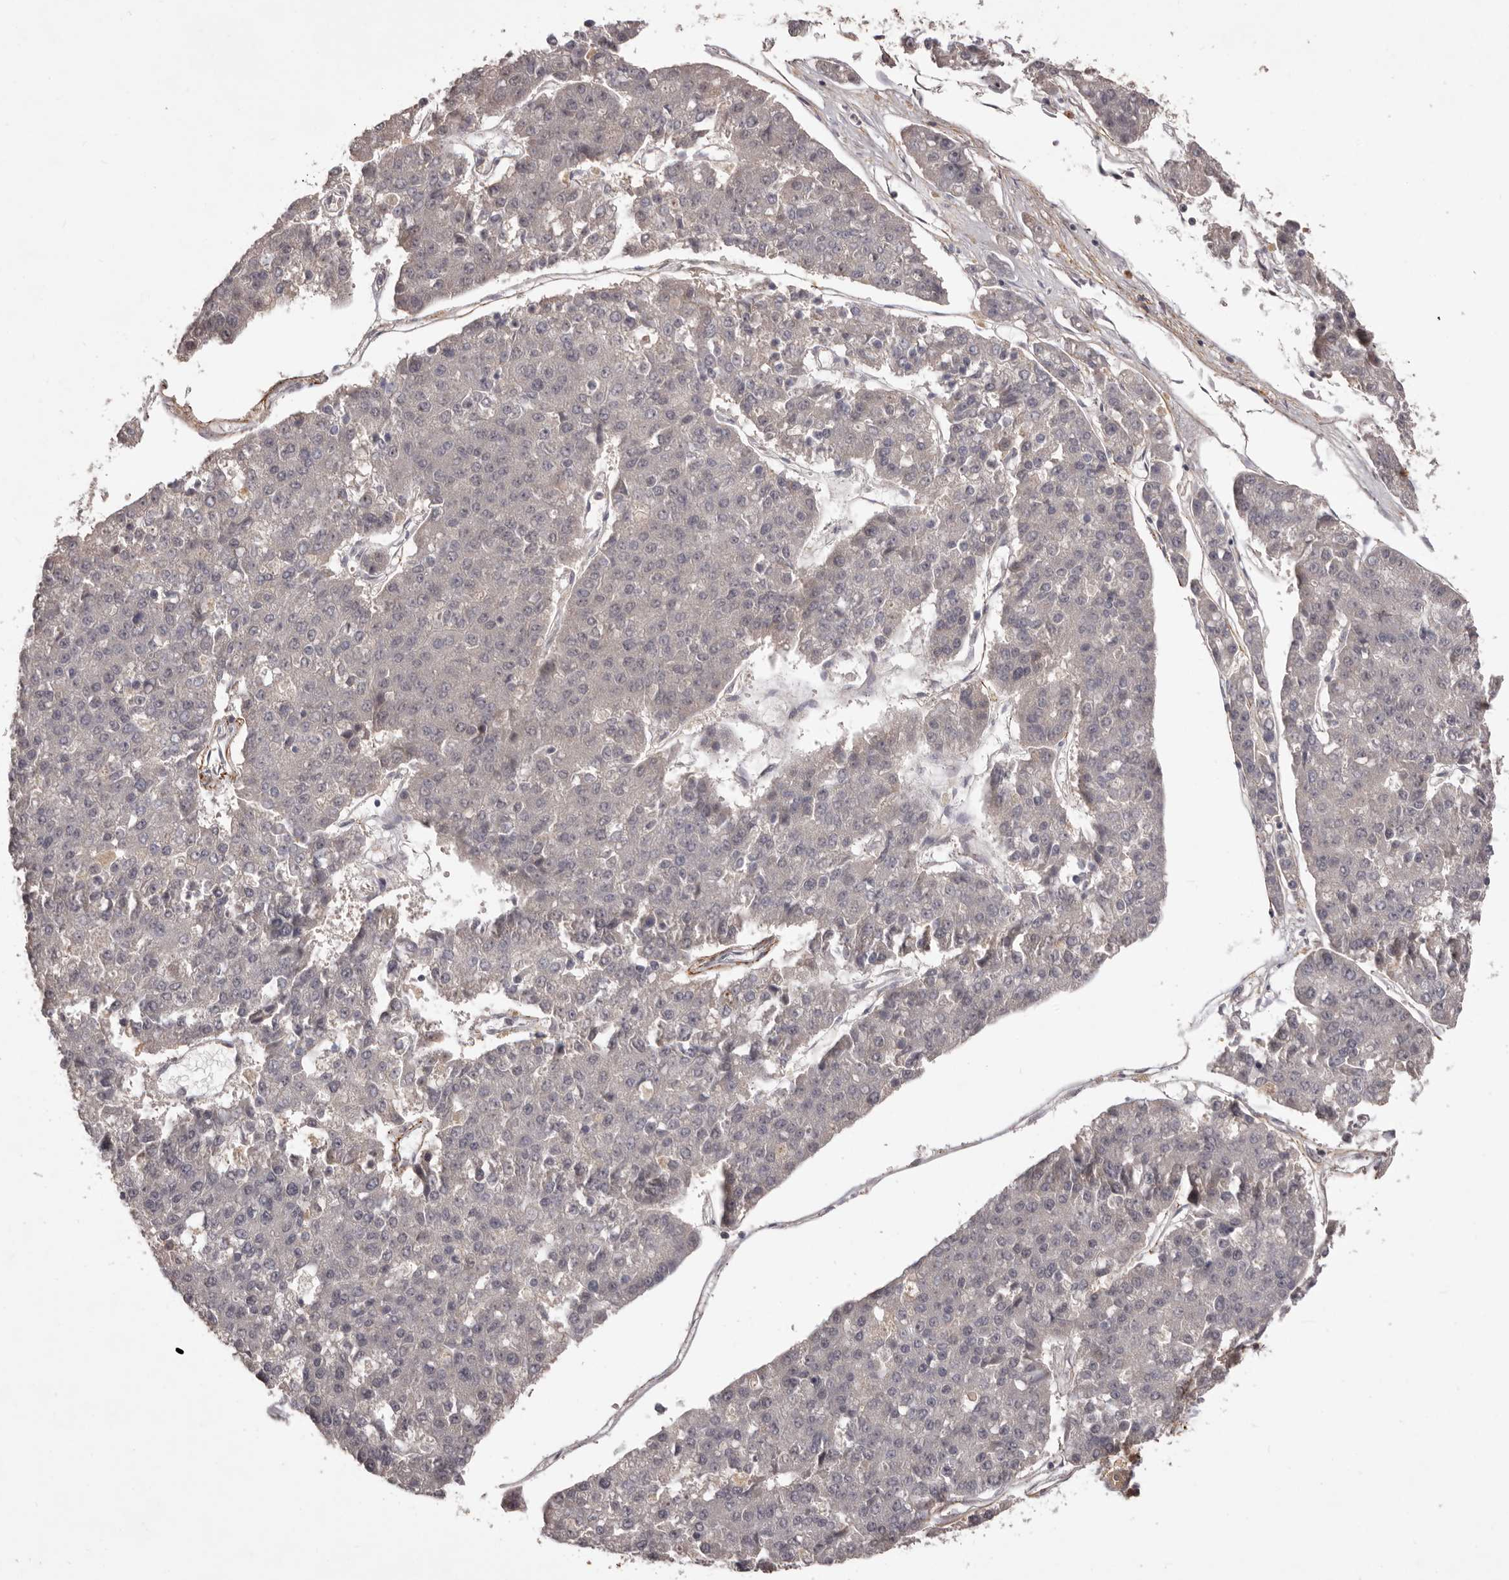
{"staining": {"intensity": "negative", "quantity": "none", "location": "none"}, "tissue": "pancreatic cancer", "cell_type": "Tumor cells", "image_type": "cancer", "snomed": [{"axis": "morphology", "description": "Adenocarcinoma, NOS"}, {"axis": "topography", "description": "Pancreas"}], "caption": "Pancreatic cancer was stained to show a protein in brown. There is no significant staining in tumor cells.", "gene": "HBS1L", "patient": {"sex": "male", "age": 50}}